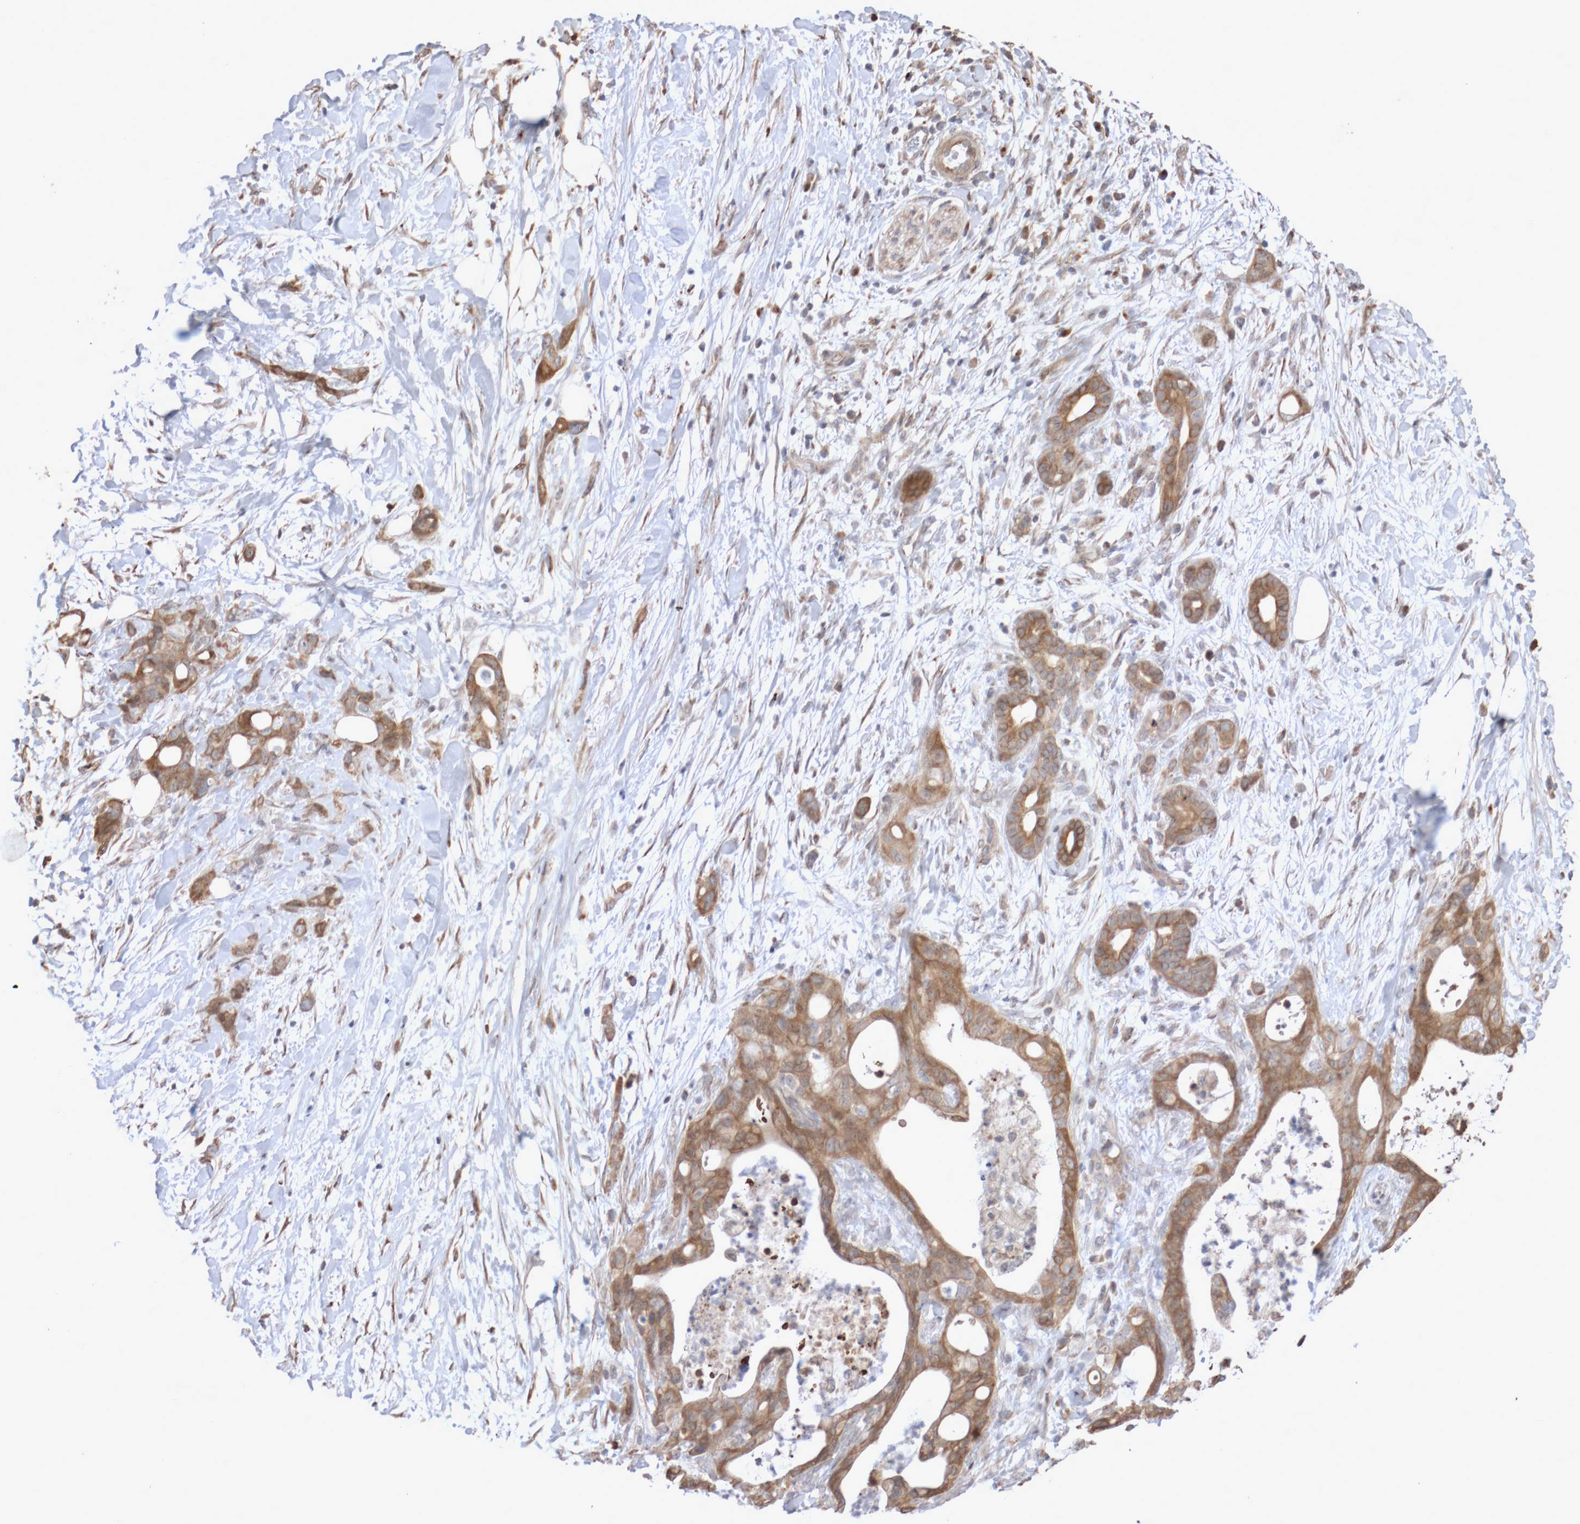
{"staining": {"intensity": "moderate", "quantity": ">75%", "location": "cytoplasmic/membranous"}, "tissue": "pancreatic cancer", "cell_type": "Tumor cells", "image_type": "cancer", "snomed": [{"axis": "morphology", "description": "Adenocarcinoma, NOS"}, {"axis": "topography", "description": "Pancreas"}], "caption": "A medium amount of moderate cytoplasmic/membranous staining is present in about >75% of tumor cells in adenocarcinoma (pancreatic) tissue.", "gene": "DPH7", "patient": {"sex": "male", "age": 58}}